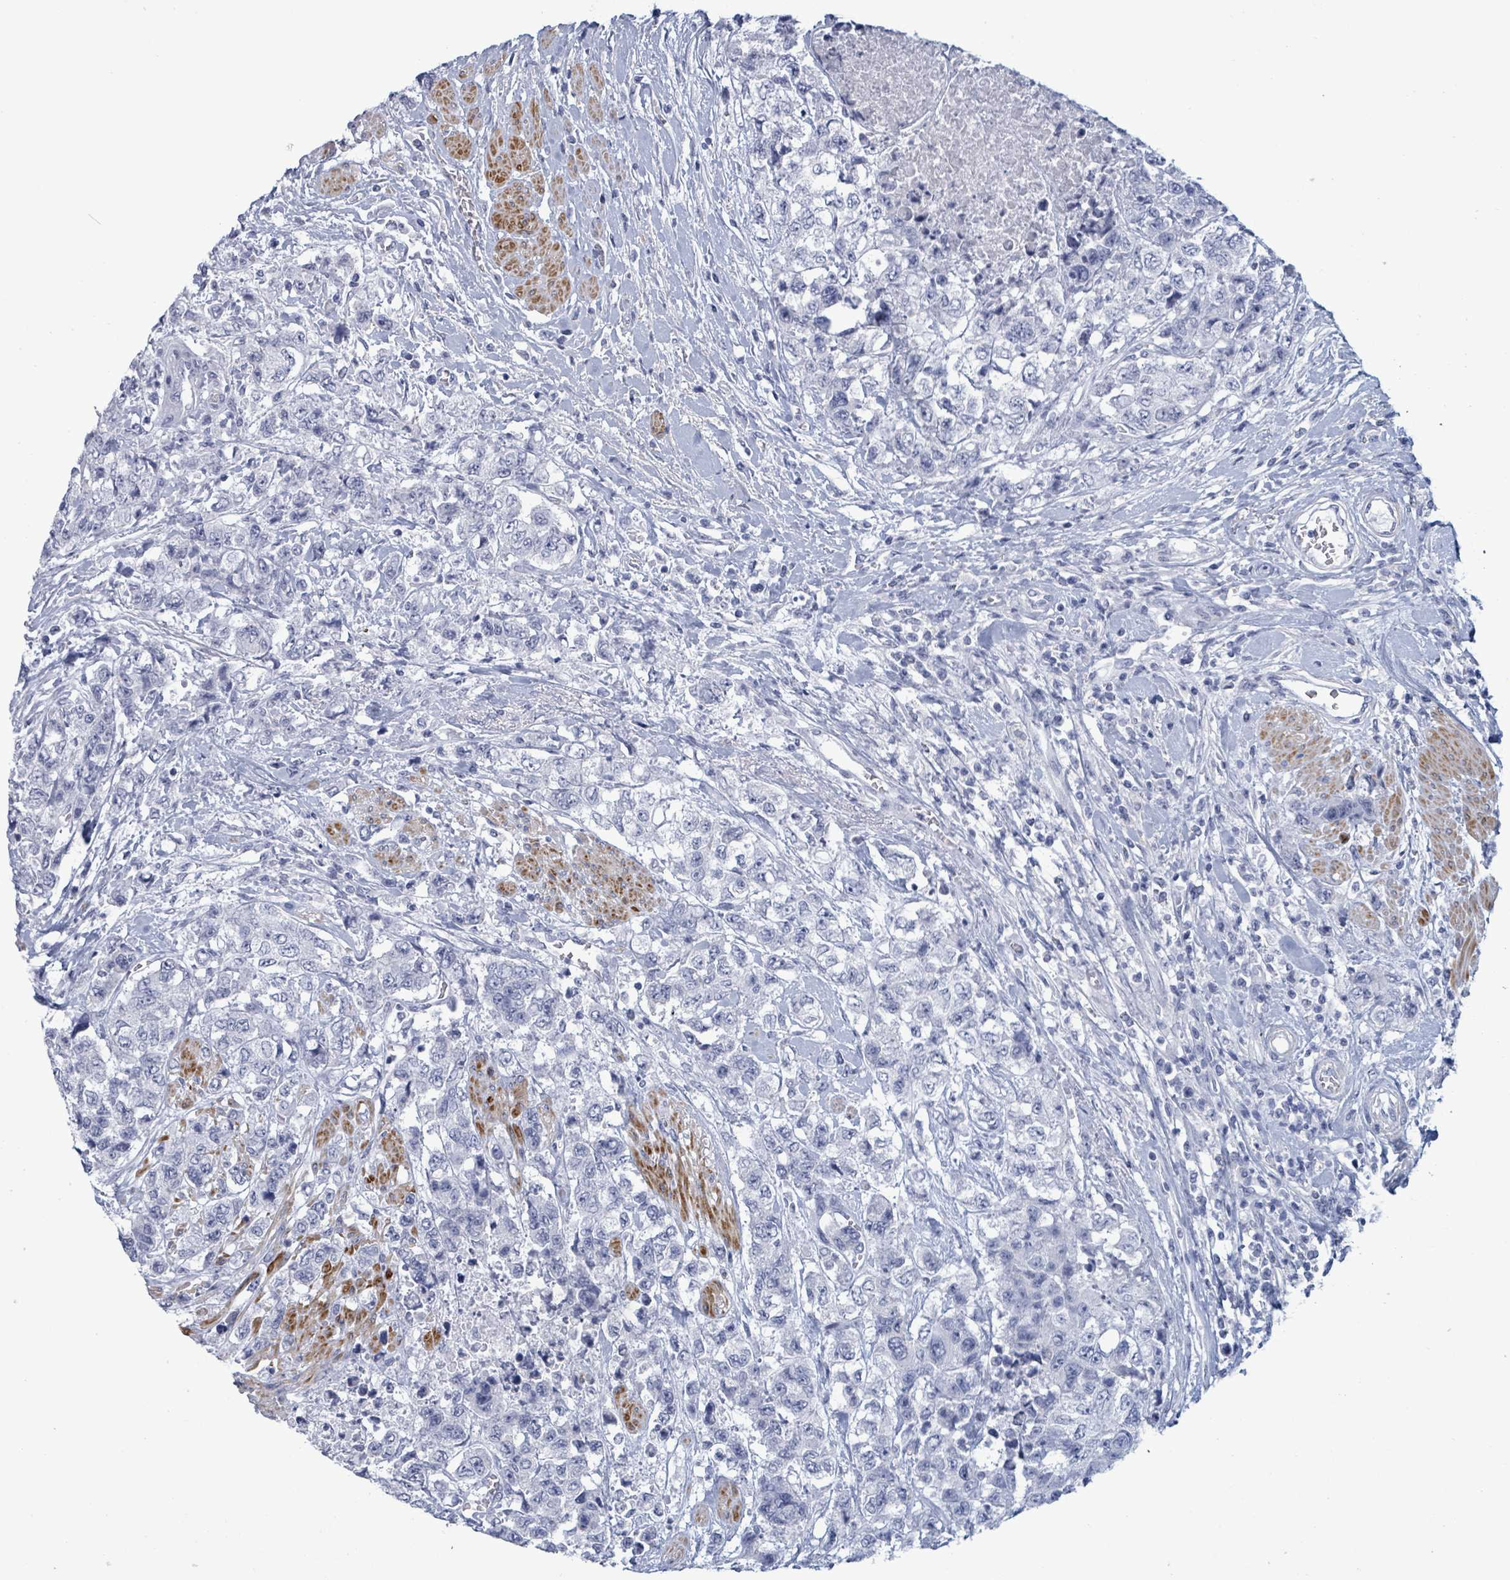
{"staining": {"intensity": "negative", "quantity": "none", "location": "none"}, "tissue": "urothelial cancer", "cell_type": "Tumor cells", "image_type": "cancer", "snomed": [{"axis": "morphology", "description": "Urothelial carcinoma, High grade"}, {"axis": "topography", "description": "Urinary bladder"}], "caption": "Immunohistochemistry (IHC) of human high-grade urothelial carcinoma shows no staining in tumor cells.", "gene": "ZNF771", "patient": {"sex": "female", "age": 78}}